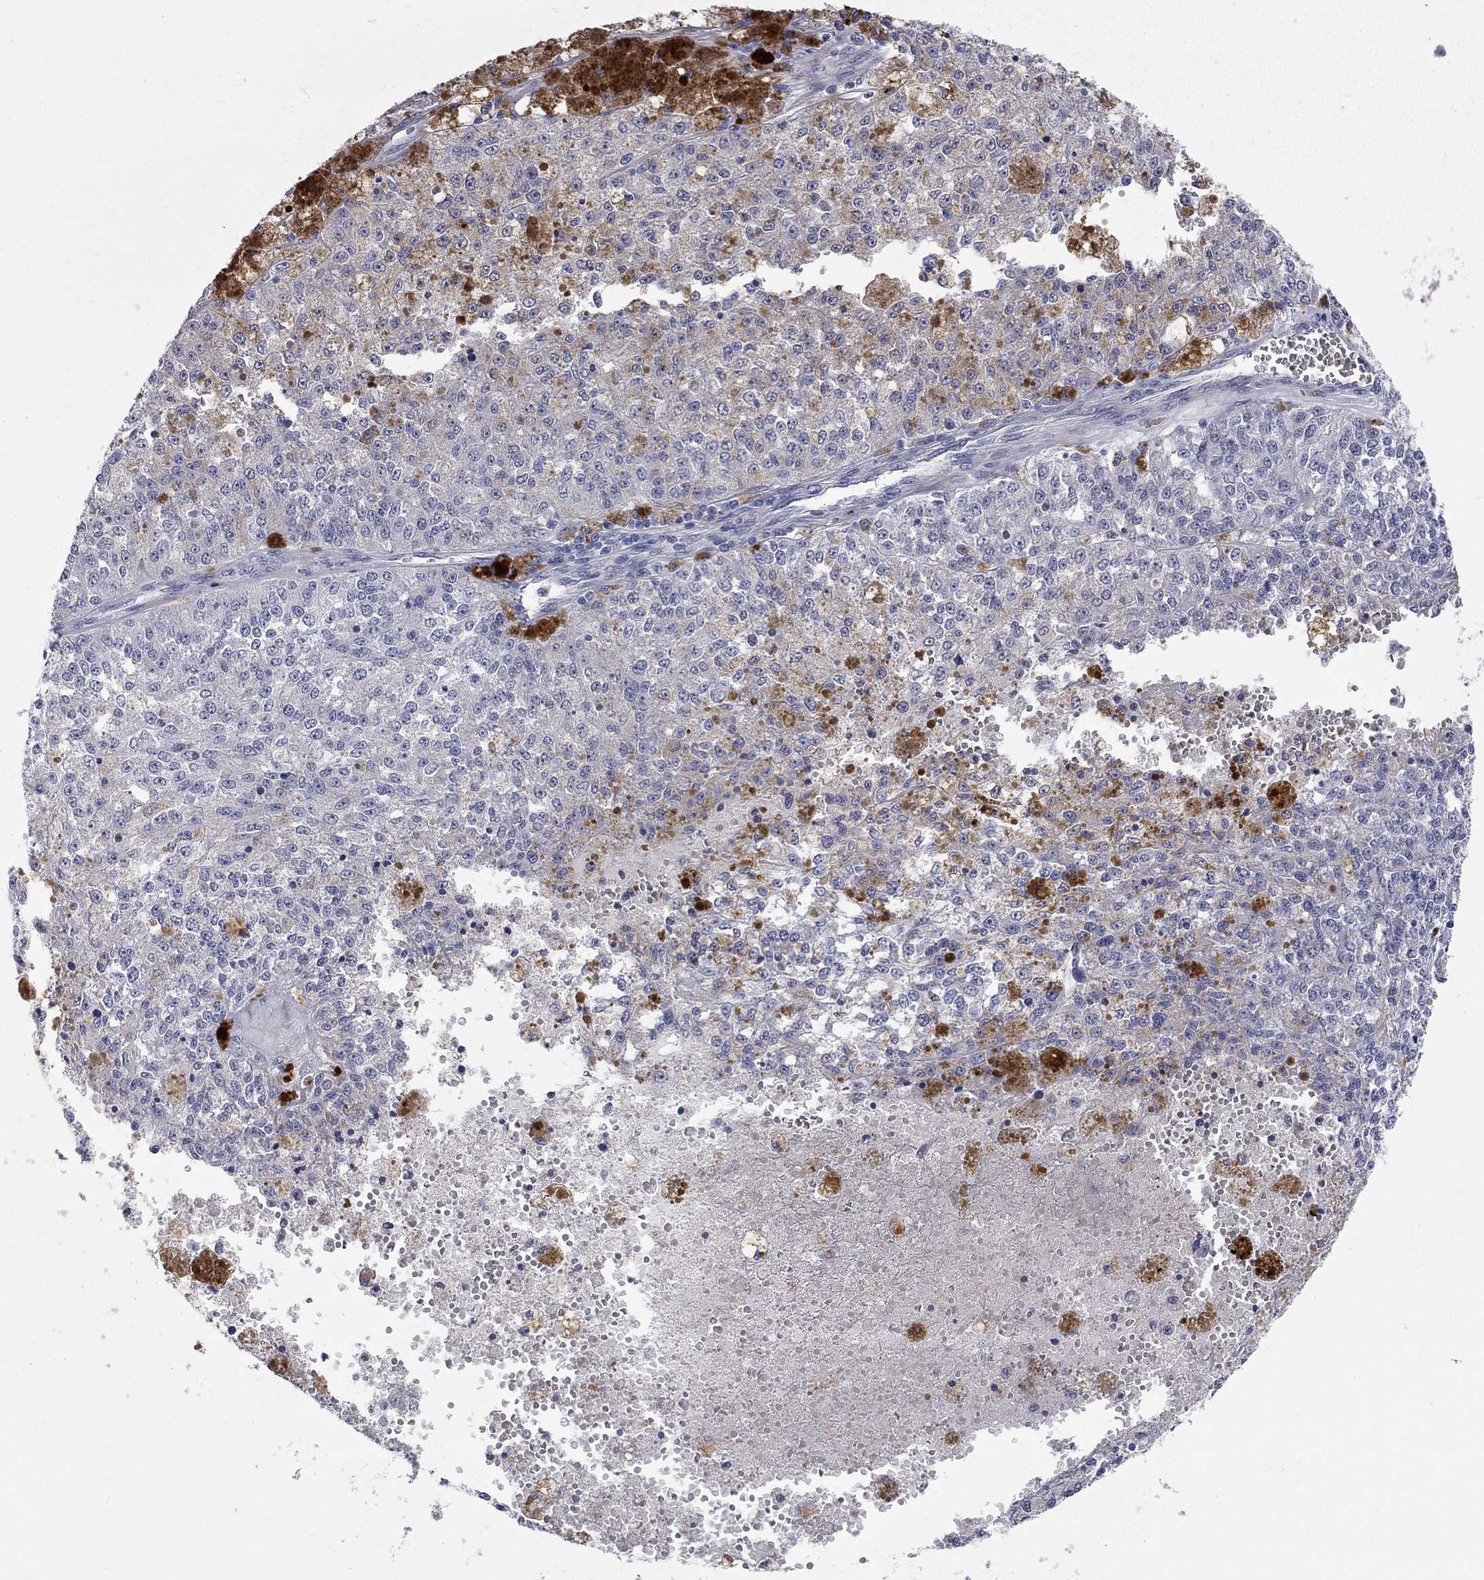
{"staining": {"intensity": "moderate", "quantity": "<25%", "location": "cytoplasmic/membranous"}, "tissue": "melanoma", "cell_type": "Tumor cells", "image_type": "cancer", "snomed": [{"axis": "morphology", "description": "Malignant melanoma, Metastatic site"}, {"axis": "topography", "description": "Lymph node"}], "caption": "Immunohistochemistry (DAB (3,3'-diaminobenzidine)) staining of melanoma reveals moderate cytoplasmic/membranous protein positivity in about <25% of tumor cells.", "gene": "ACSL1", "patient": {"sex": "female", "age": 64}}